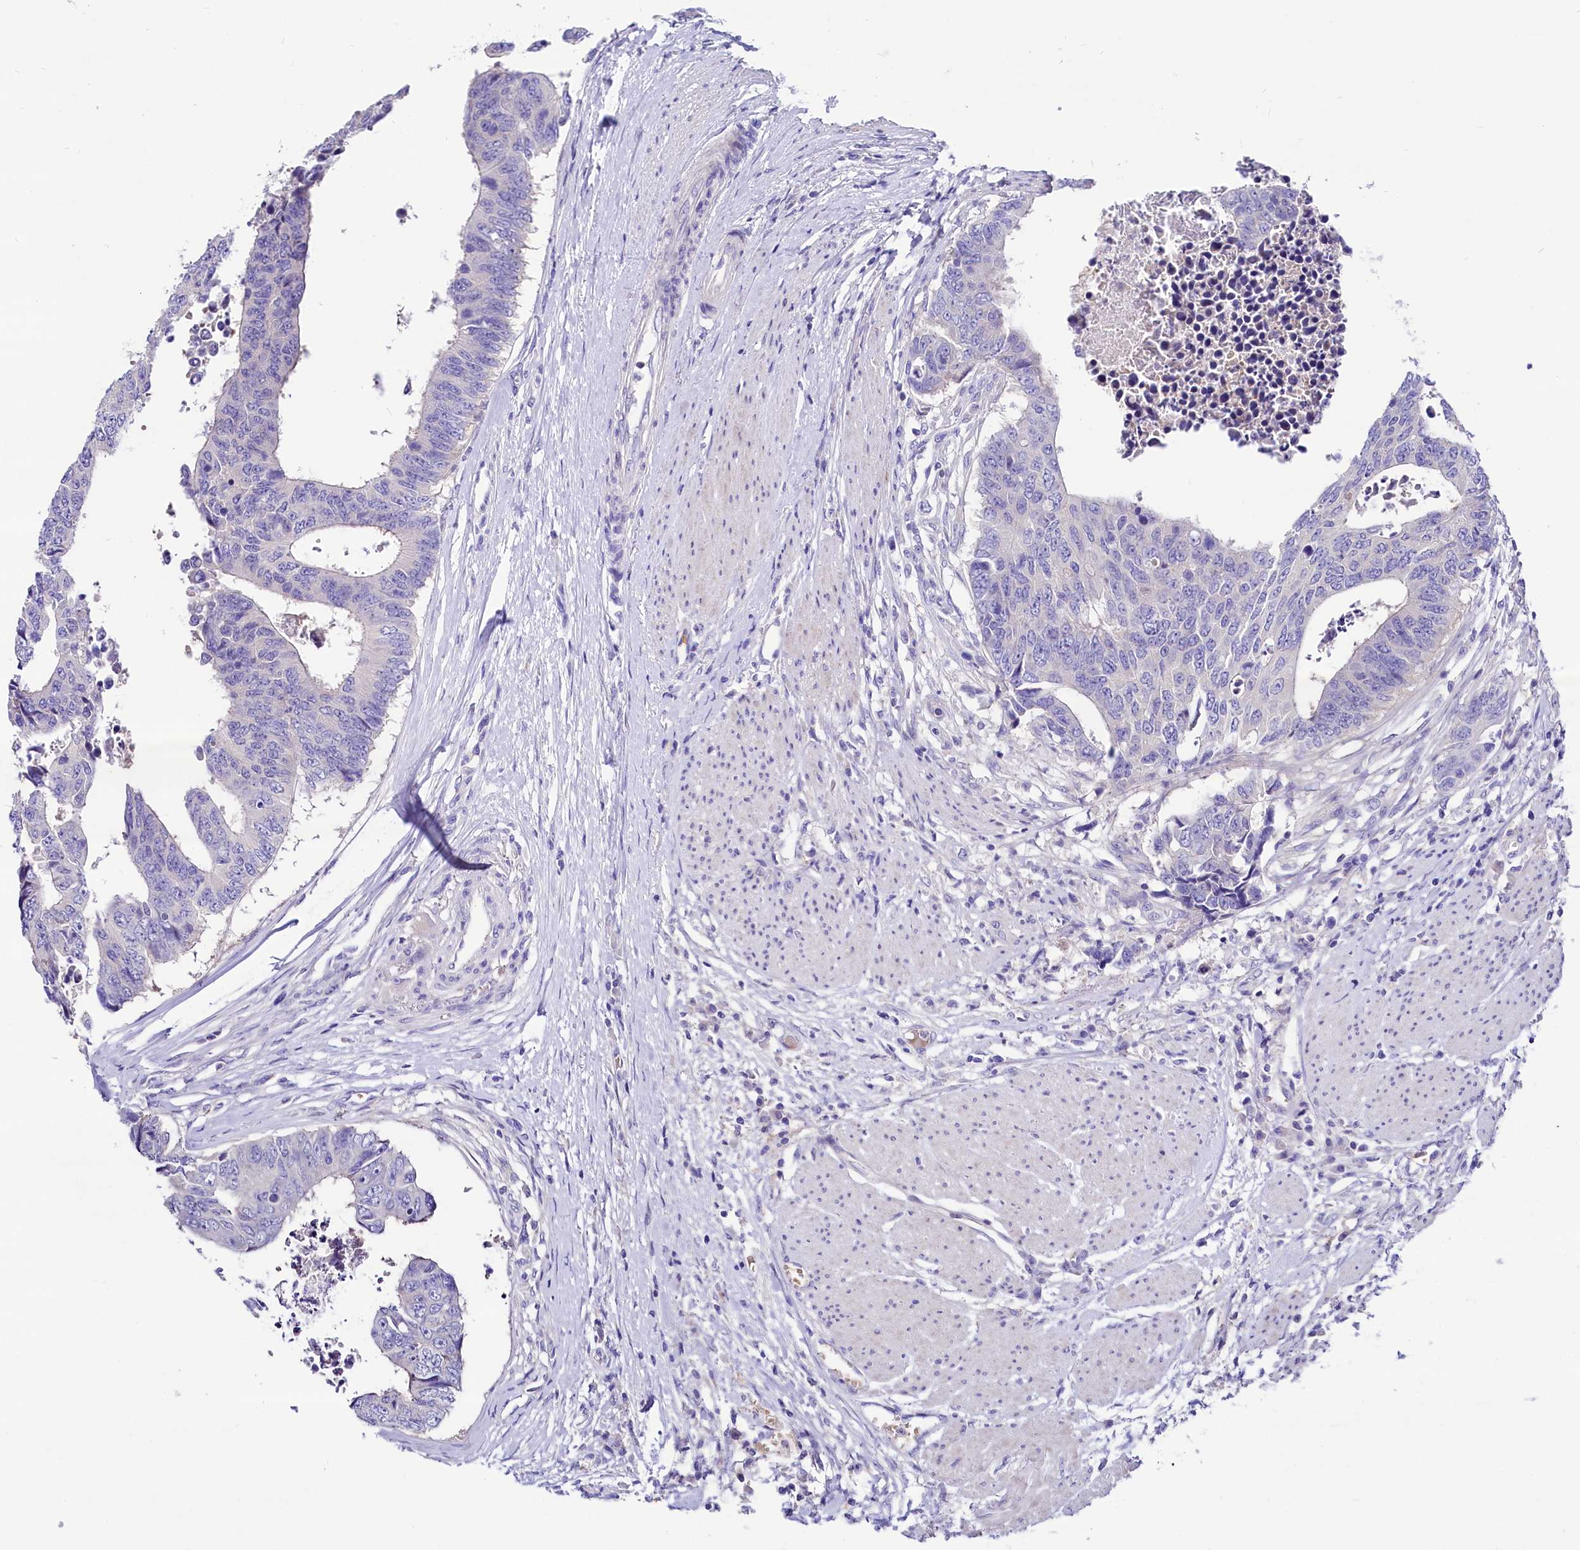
{"staining": {"intensity": "negative", "quantity": "none", "location": "none"}, "tissue": "colorectal cancer", "cell_type": "Tumor cells", "image_type": "cancer", "snomed": [{"axis": "morphology", "description": "Adenocarcinoma, NOS"}, {"axis": "topography", "description": "Rectum"}], "caption": "A high-resolution micrograph shows IHC staining of colorectal adenocarcinoma, which reveals no significant expression in tumor cells. (DAB IHC visualized using brightfield microscopy, high magnification).", "gene": "ABHD5", "patient": {"sex": "male", "age": 84}}